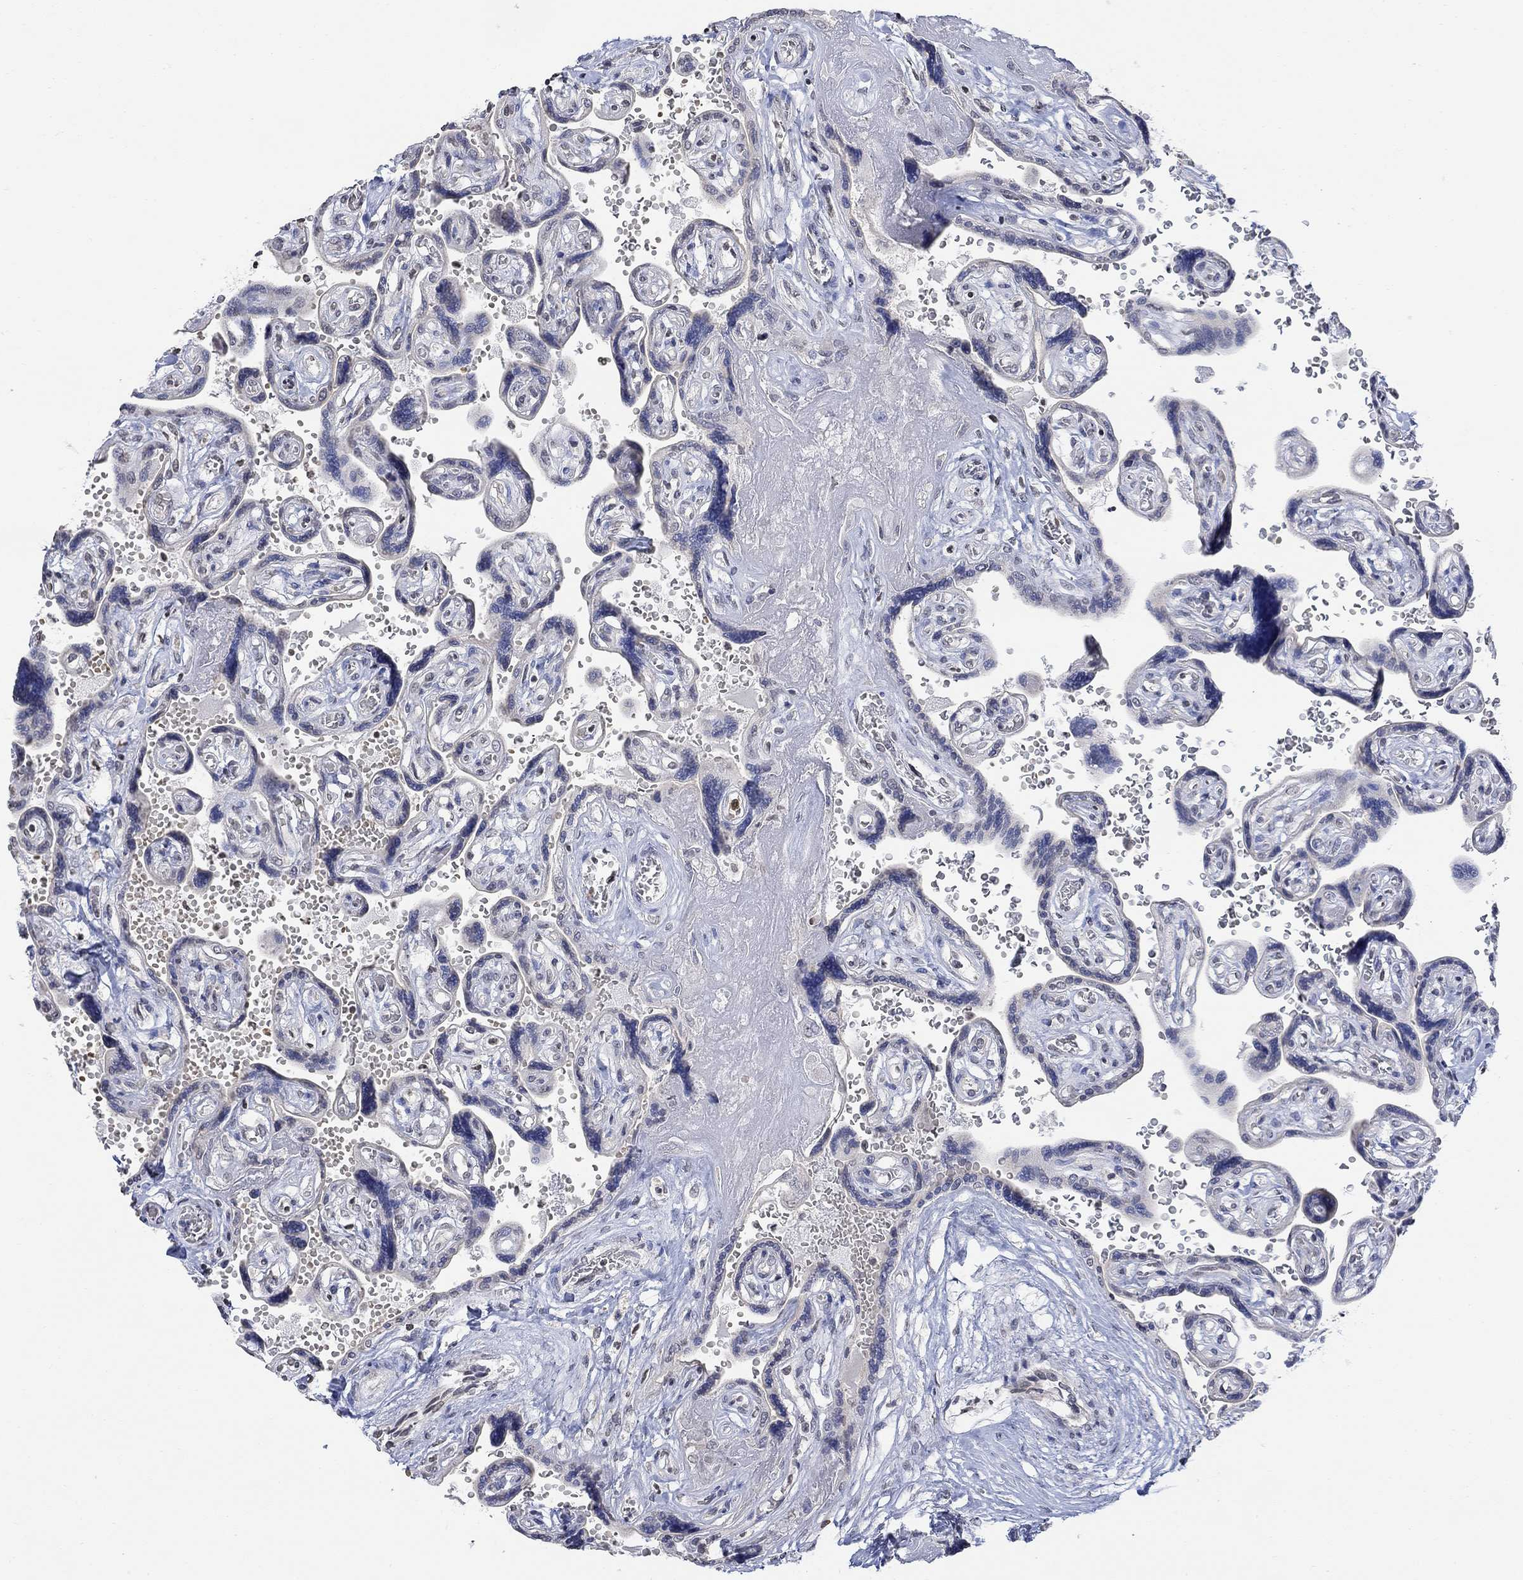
{"staining": {"intensity": "negative", "quantity": "none", "location": "none"}, "tissue": "placenta", "cell_type": "Decidual cells", "image_type": "normal", "snomed": [{"axis": "morphology", "description": "Normal tissue, NOS"}, {"axis": "topography", "description": "Placenta"}], "caption": "Human placenta stained for a protein using IHC demonstrates no expression in decidual cells.", "gene": "TMEM255A", "patient": {"sex": "female", "age": 32}}